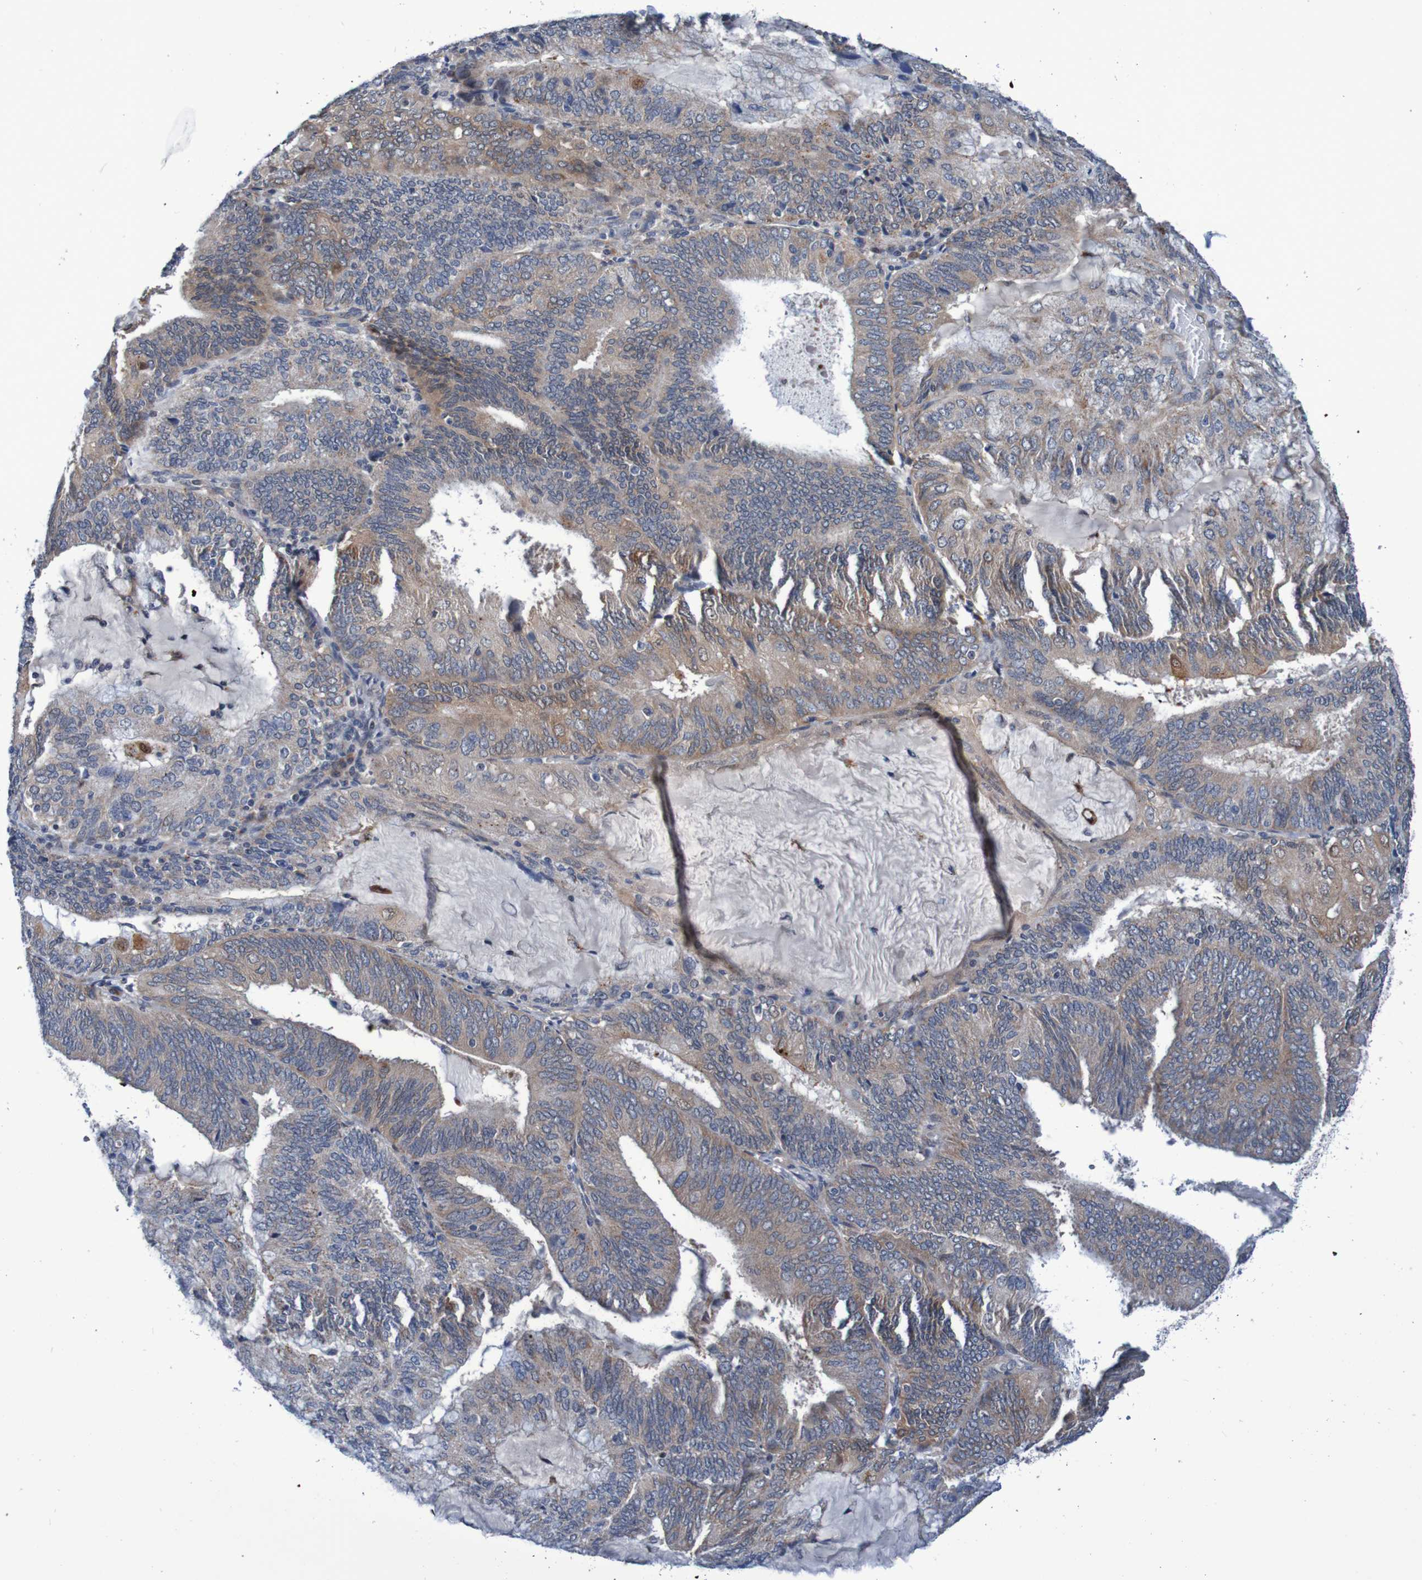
{"staining": {"intensity": "weak", "quantity": ">75%", "location": "cytoplasmic/membranous"}, "tissue": "endometrial cancer", "cell_type": "Tumor cells", "image_type": "cancer", "snomed": [{"axis": "morphology", "description": "Adenocarcinoma, NOS"}, {"axis": "topography", "description": "Endometrium"}], "caption": "This is an image of immunohistochemistry (IHC) staining of endometrial adenocarcinoma, which shows weak positivity in the cytoplasmic/membranous of tumor cells.", "gene": "CPED1", "patient": {"sex": "female", "age": 81}}